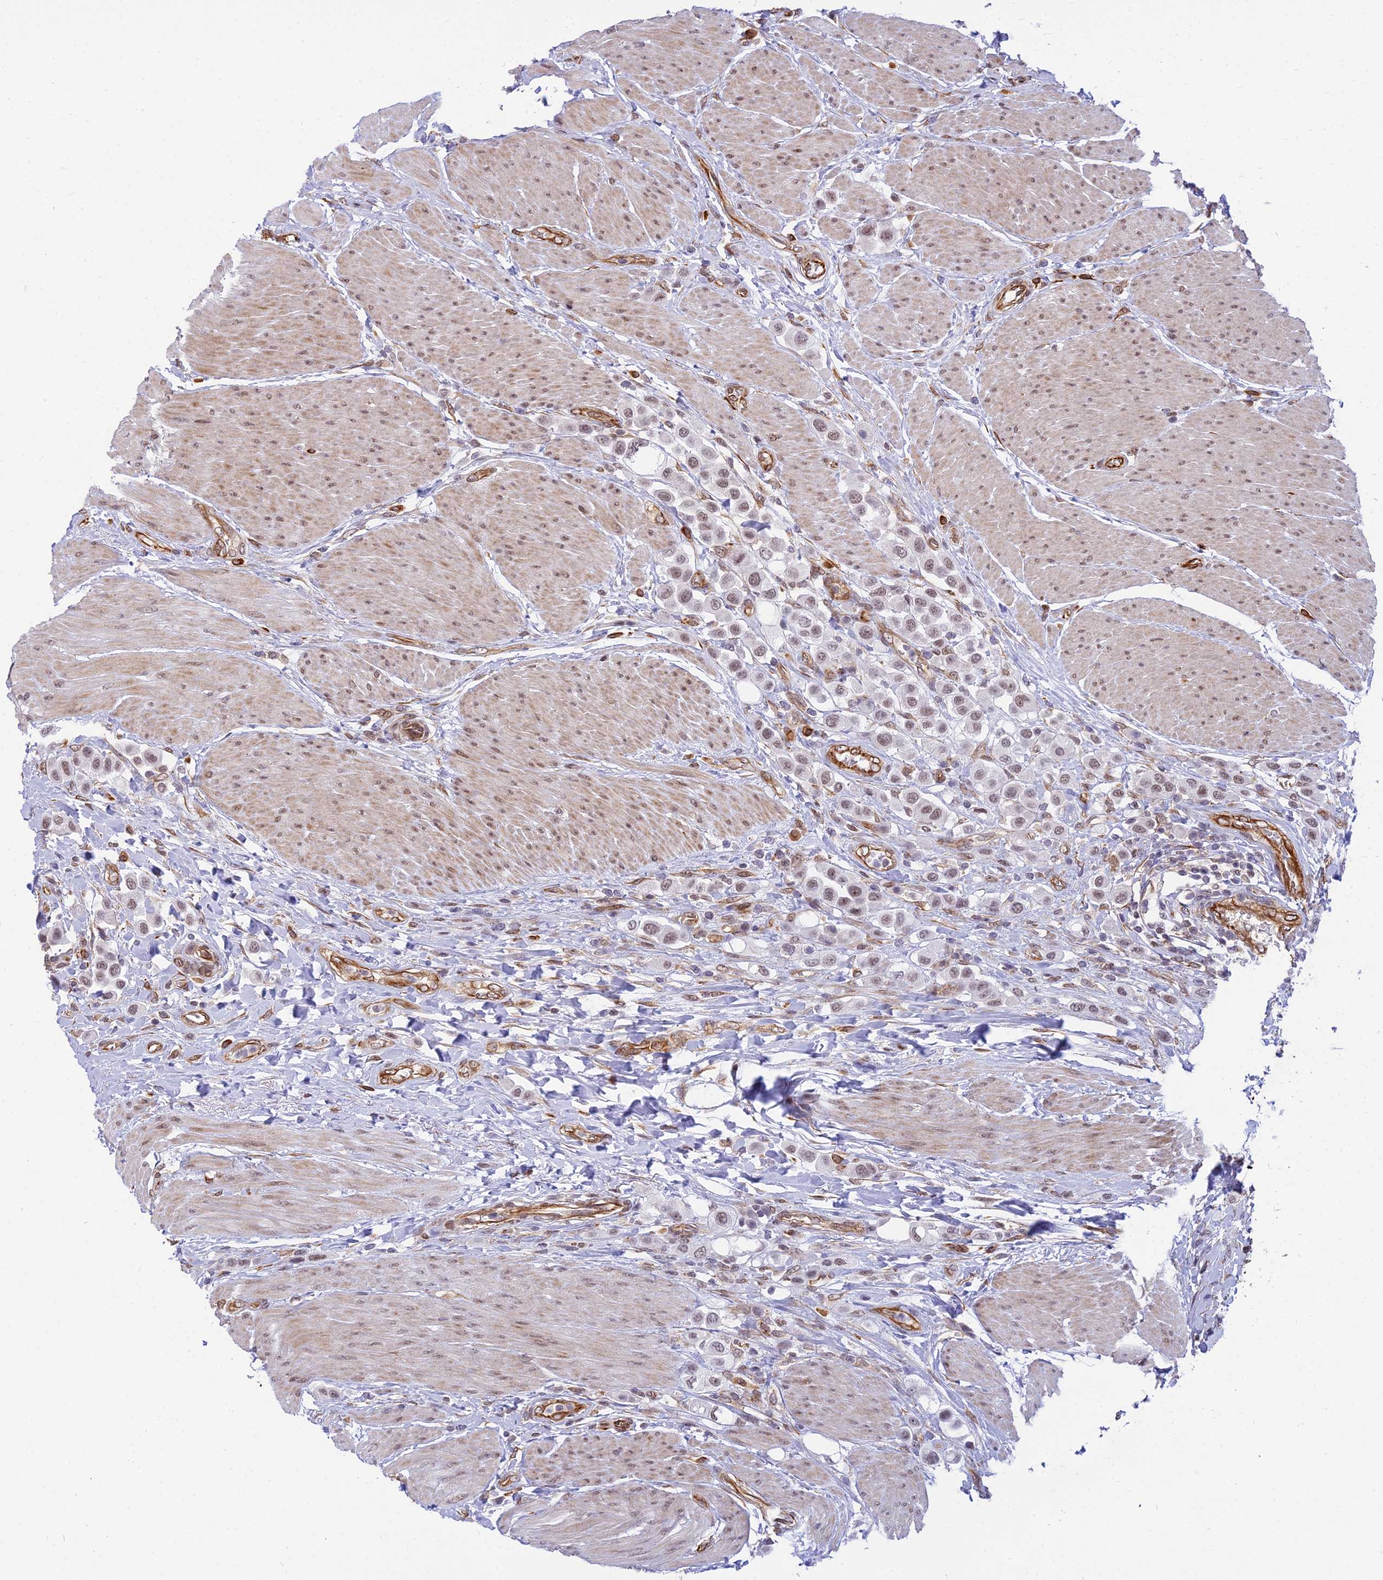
{"staining": {"intensity": "weak", "quantity": ">75%", "location": "nuclear"}, "tissue": "urothelial cancer", "cell_type": "Tumor cells", "image_type": "cancer", "snomed": [{"axis": "morphology", "description": "Urothelial carcinoma, High grade"}, {"axis": "topography", "description": "Urinary bladder"}], "caption": "Human urothelial carcinoma (high-grade) stained with a brown dye reveals weak nuclear positive staining in approximately >75% of tumor cells.", "gene": "SAPCD2", "patient": {"sex": "male", "age": 50}}